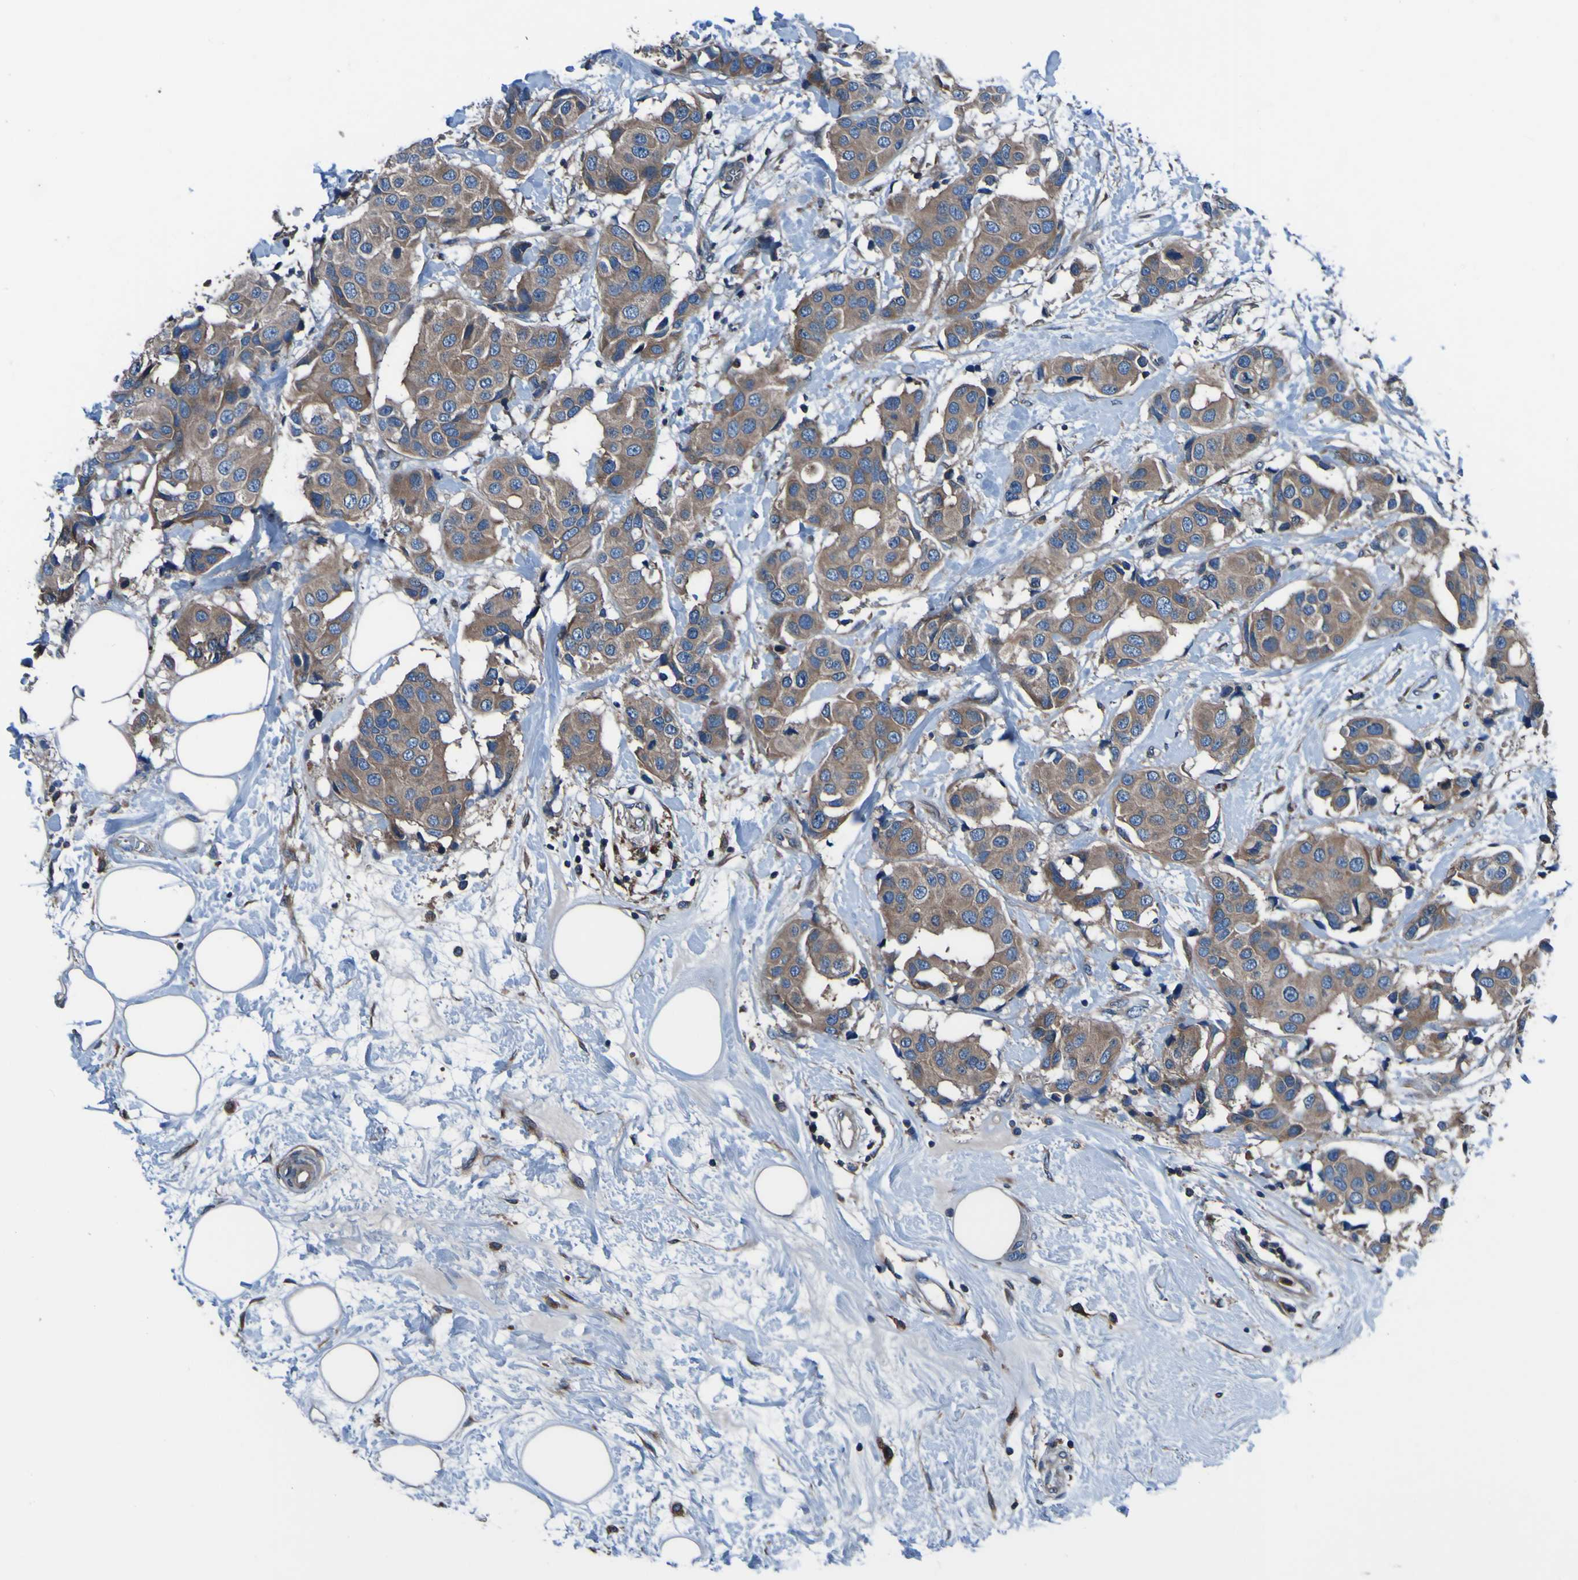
{"staining": {"intensity": "moderate", "quantity": ">75%", "location": "cytoplasmic/membranous"}, "tissue": "breast cancer", "cell_type": "Tumor cells", "image_type": "cancer", "snomed": [{"axis": "morphology", "description": "Normal tissue, NOS"}, {"axis": "morphology", "description": "Duct carcinoma"}, {"axis": "topography", "description": "Breast"}], "caption": "Approximately >75% of tumor cells in human breast cancer (invasive ductal carcinoma) reveal moderate cytoplasmic/membranous protein staining as visualized by brown immunohistochemical staining.", "gene": "RAB5B", "patient": {"sex": "female", "age": 39}}